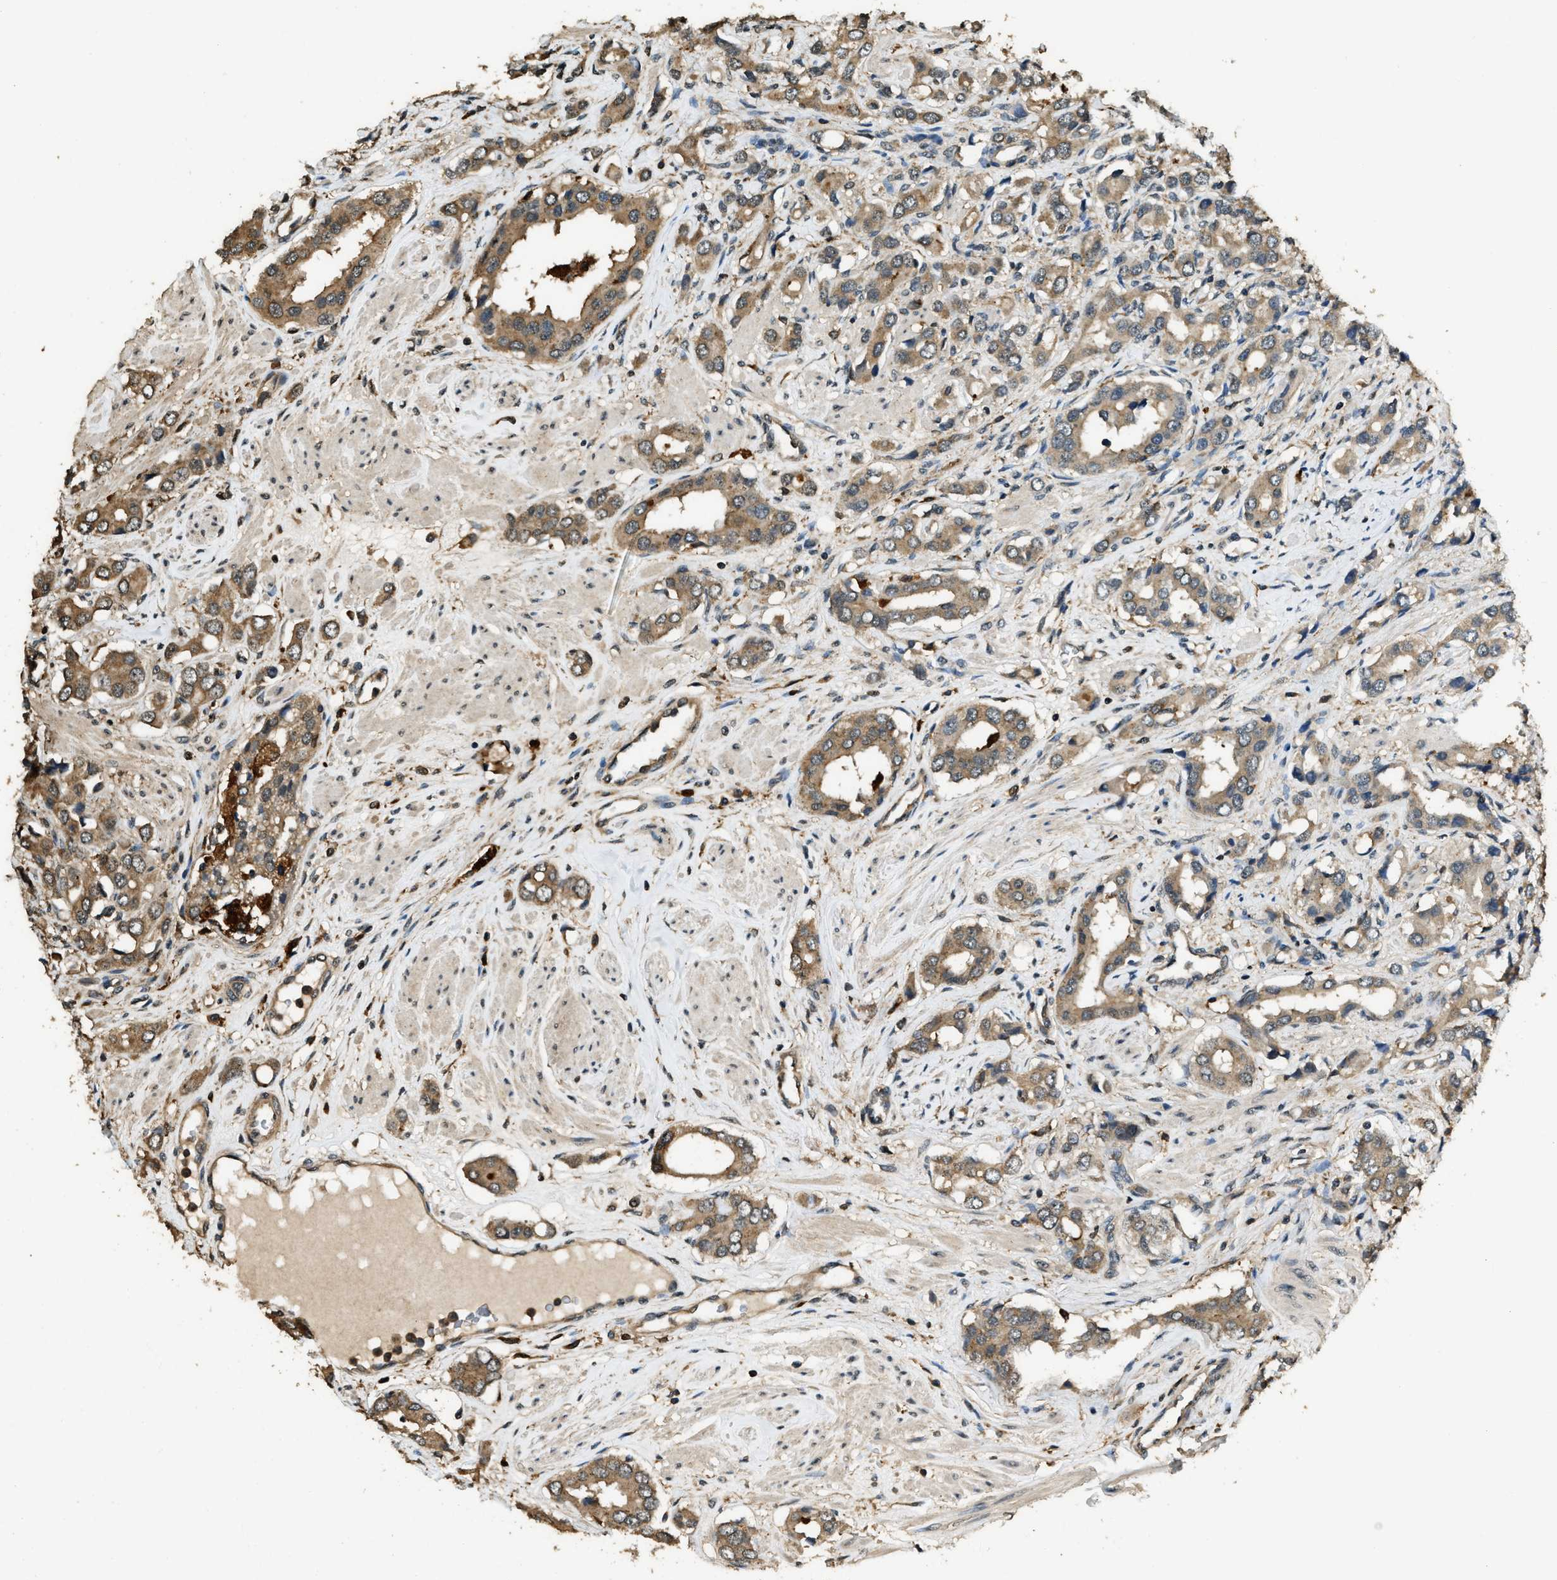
{"staining": {"intensity": "moderate", "quantity": ">75%", "location": "cytoplasmic/membranous"}, "tissue": "prostate cancer", "cell_type": "Tumor cells", "image_type": "cancer", "snomed": [{"axis": "morphology", "description": "Adenocarcinoma, High grade"}, {"axis": "topography", "description": "Prostate"}], "caption": "Immunohistochemical staining of prostate adenocarcinoma (high-grade) reveals medium levels of moderate cytoplasmic/membranous staining in approximately >75% of tumor cells. The protein is shown in brown color, while the nuclei are stained blue.", "gene": "RAP2A", "patient": {"sex": "male", "age": 52}}